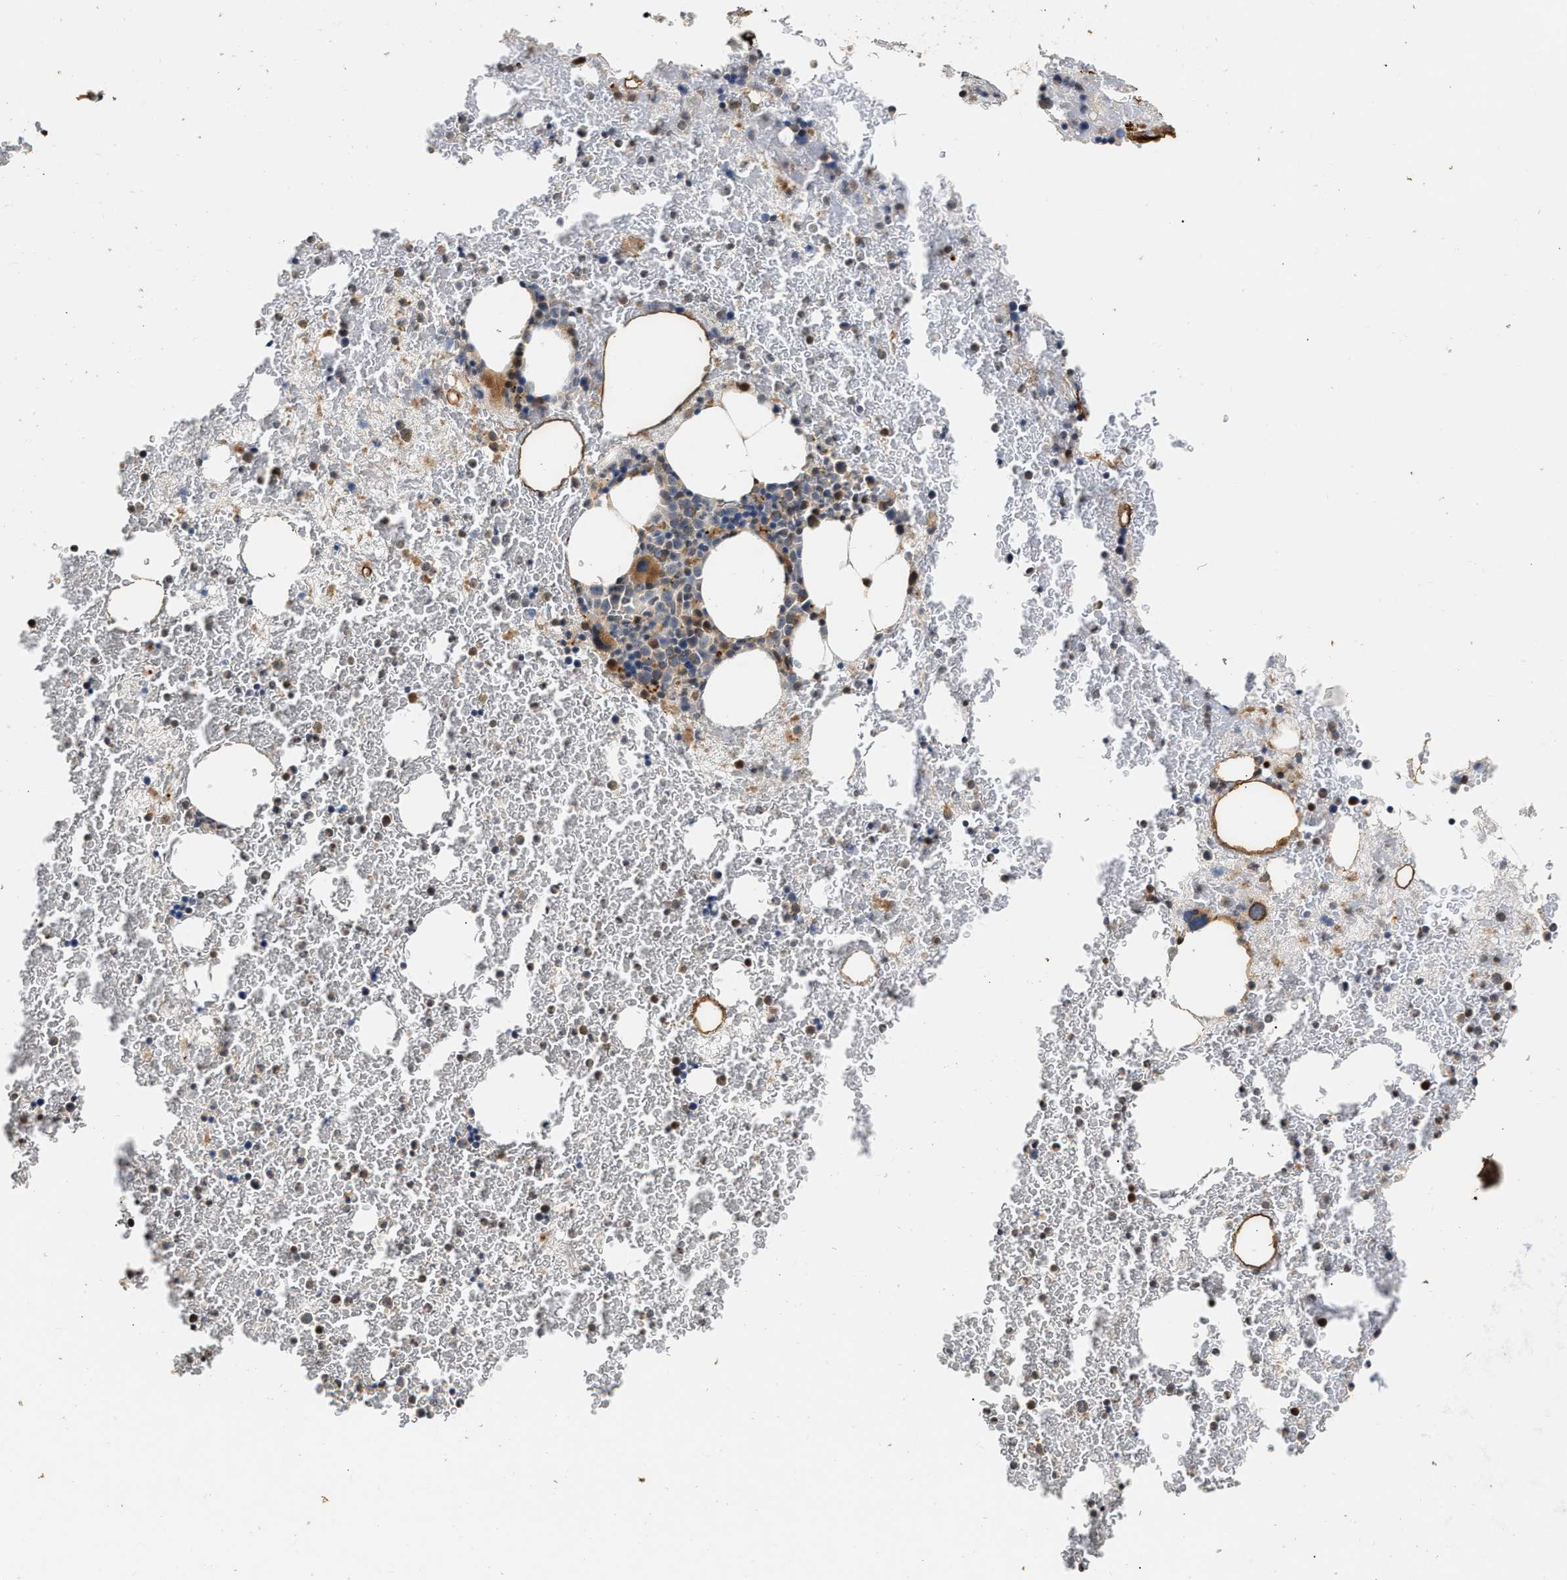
{"staining": {"intensity": "moderate", "quantity": "<25%", "location": "cytoplasmic/membranous"}, "tissue": "bone marrow", "cell_type": "Hematopoietic cells", "image_type": "normal", "snomed": [{"axis": "morphology", "description": "Normal tissue, NOS"}, {"axis": "morphology", "description": "Inflammation, NOS"}, {"axis": "topography", "description": "Bone marrow"}], "caption": "Immunohistochemistry (IHC) image of unremarkable bone marrow stained for a protein (brown), which exhibits low levels of moderate cytoplasmic/membranous staining in about <25% of hematopoietic cells.", "gene": "EXTL2", "patient": {"sex": "male", "age": 63}}